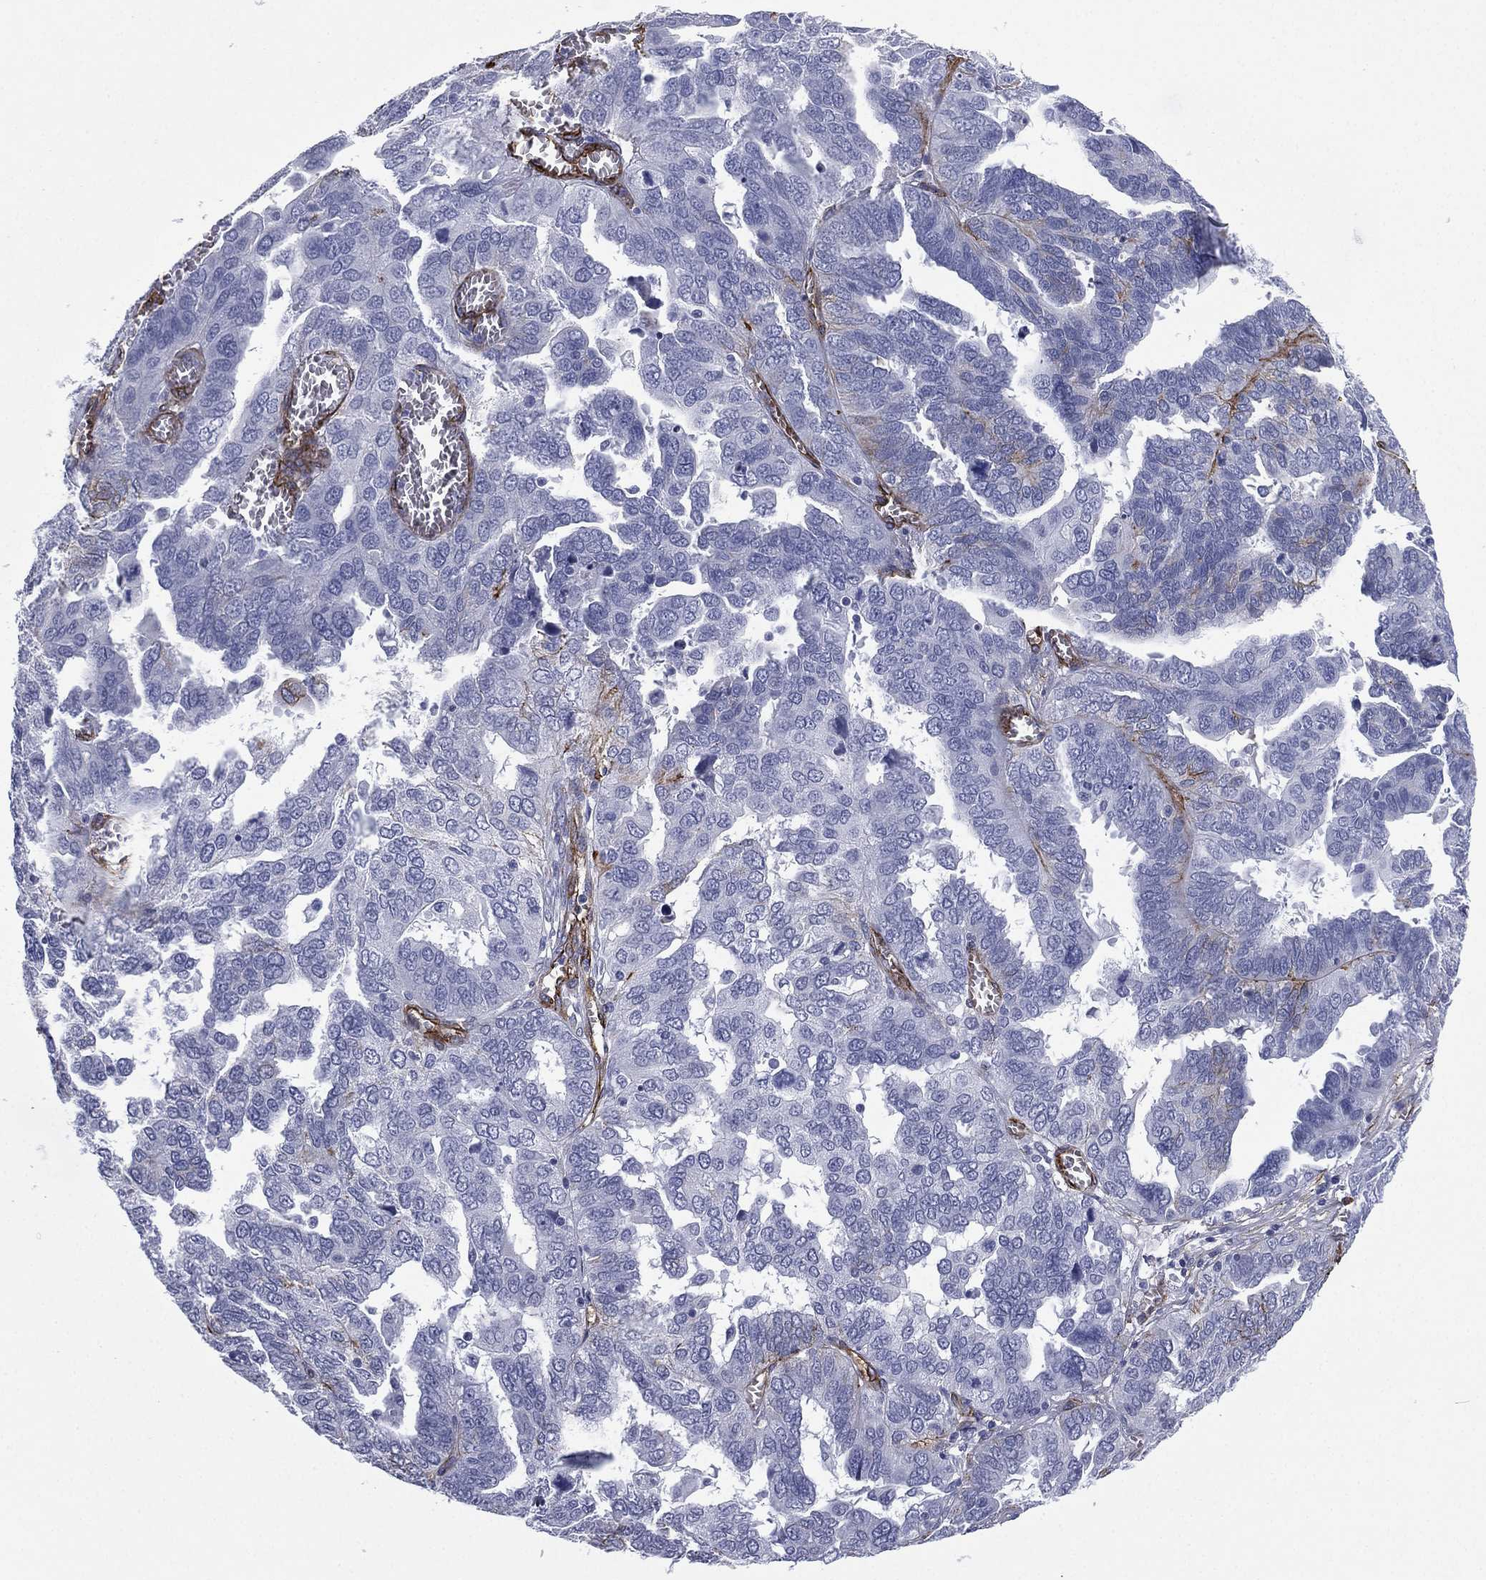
{"staining": {"intensity": "negative", "quantity": "none", "location": "none"}, "tissue": "ovarian cancer", "cell_type": "Tumor cells", "image_type": "cancer", "snomed": [{"axis": "morphology", "description": "Carcinoma, endometroid"}, {"axis": "topography", "description": "Soft tissue"}, {"axis": "topography", "description": "Ovary"}], "caption": "Immunohistochemical staining of ovarian cancer reveals no significant staining in tumor cells.", "gene": "CAVIN3", "patient": {"sex": "female", "age": 52}}